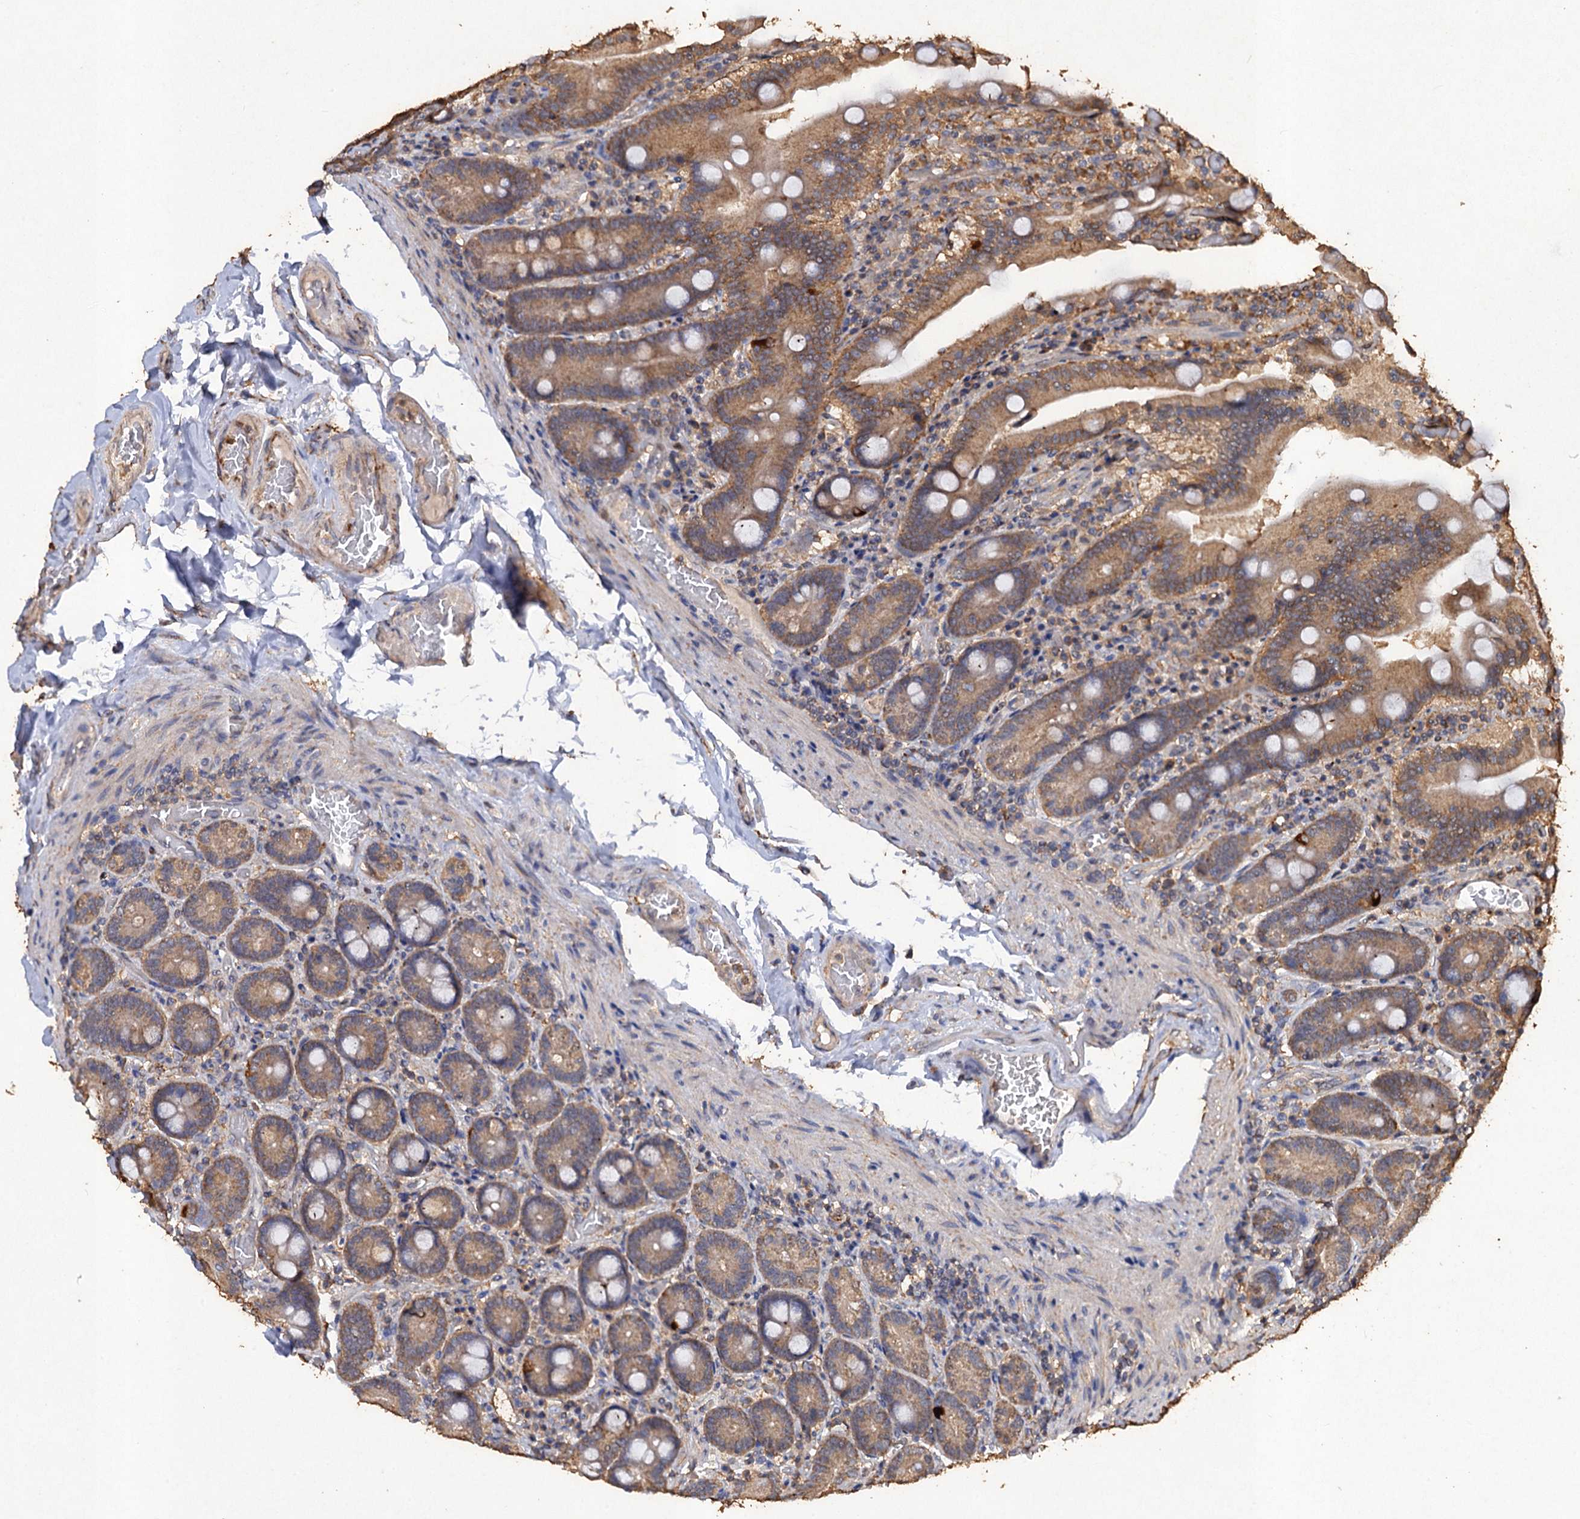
{"staining": {"intensity": "moderate", "quantity": ">75%", "location": "cytoplasmic/membranous"}, "tissue": "duodenum", "cell_type": "Glandular cells", "image_type": "normal", "snomed": [{"axis": "morphology", "description": "Normal tissue, NOS"}, {"axis": "topography", "description": "Duodenum"}], "caption": "This histopathology image demonstrates IHC staining of normal duodenum, with medium moderate cytoplasmic/membranous staining in approximately >75% of glandular cells.", "gene": "SCUBE3", "patient": {"sex": "female", "age": 62}}